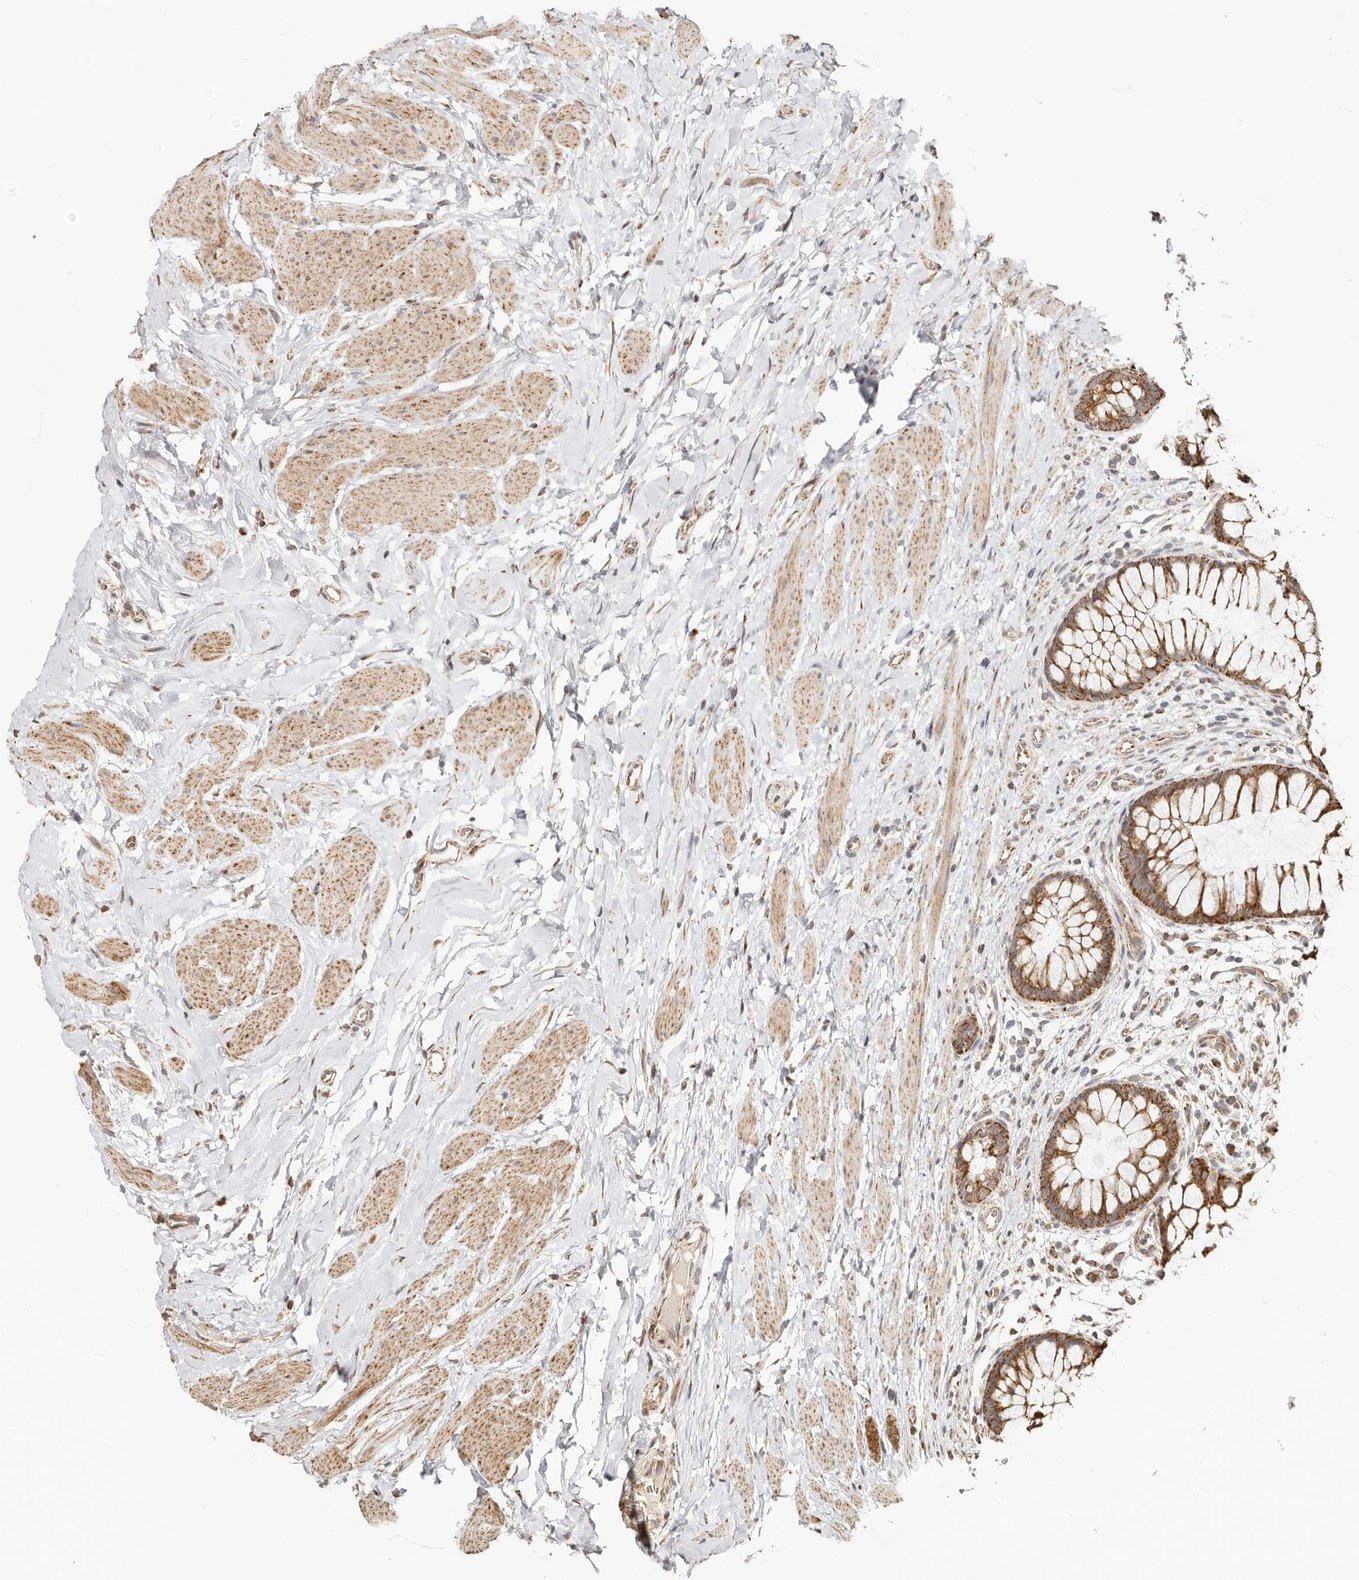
{"staining": {"intensity": "weak", "quantity": ">75%", "location": "cytoplasmic/membranous"}, "tissue": "colon", "cell_type": "Endothelial cells", "image_type": "normal", "snomed": [{"axis": "morphology", "description": "Normal tissue, NOS"}, {"axis": "topography", "description": "Colon"}], "caption": "This histopathology image demonstrates IHC staining of benign colon, with low weak cytoplasmic/membranous expression in about >75% of endothelial cells.", "gene": "NDUFB11", "patient": {"sex": "female", "age": 62}}